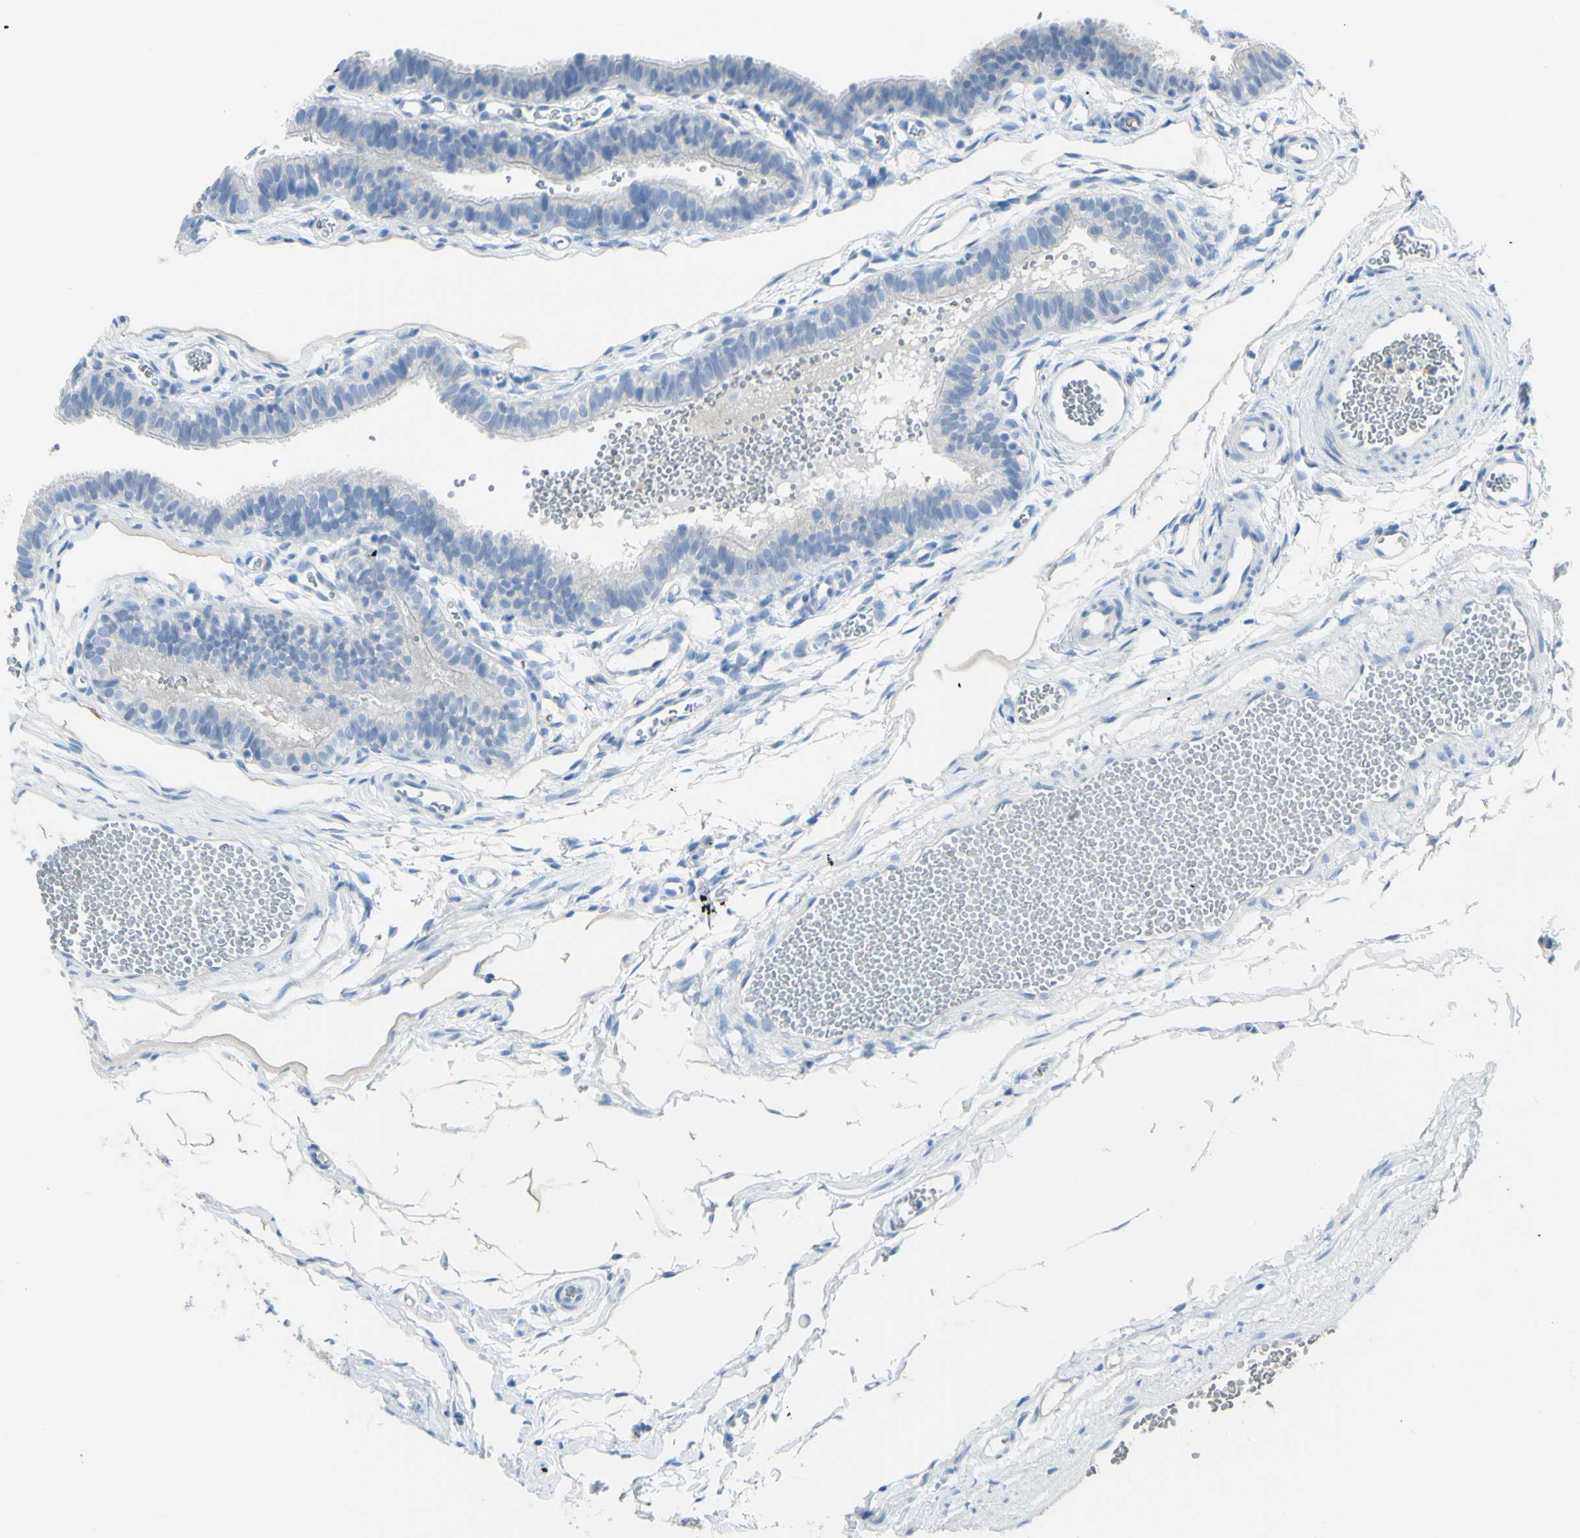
{"staining": {"intensity": "negative", "quantity": "none", "location": "none"}, "tissue": "fallopian tube", "cell_type": "Glandular cells", "image_type": "normal", "snomed": [{"axis": "morphology", "description": "Normal tissue, NOS"}, {"axis": "topography", "description": "Fallopian tube"}, {"axis": "topography", "description": "Placenta"}], "caption": "This is an immunohistochemistry image of normal fallopian tube. There is no staining in glandular cells.", "gene": "ZNF557", "patient": {"sex": "female", "age": 34}}